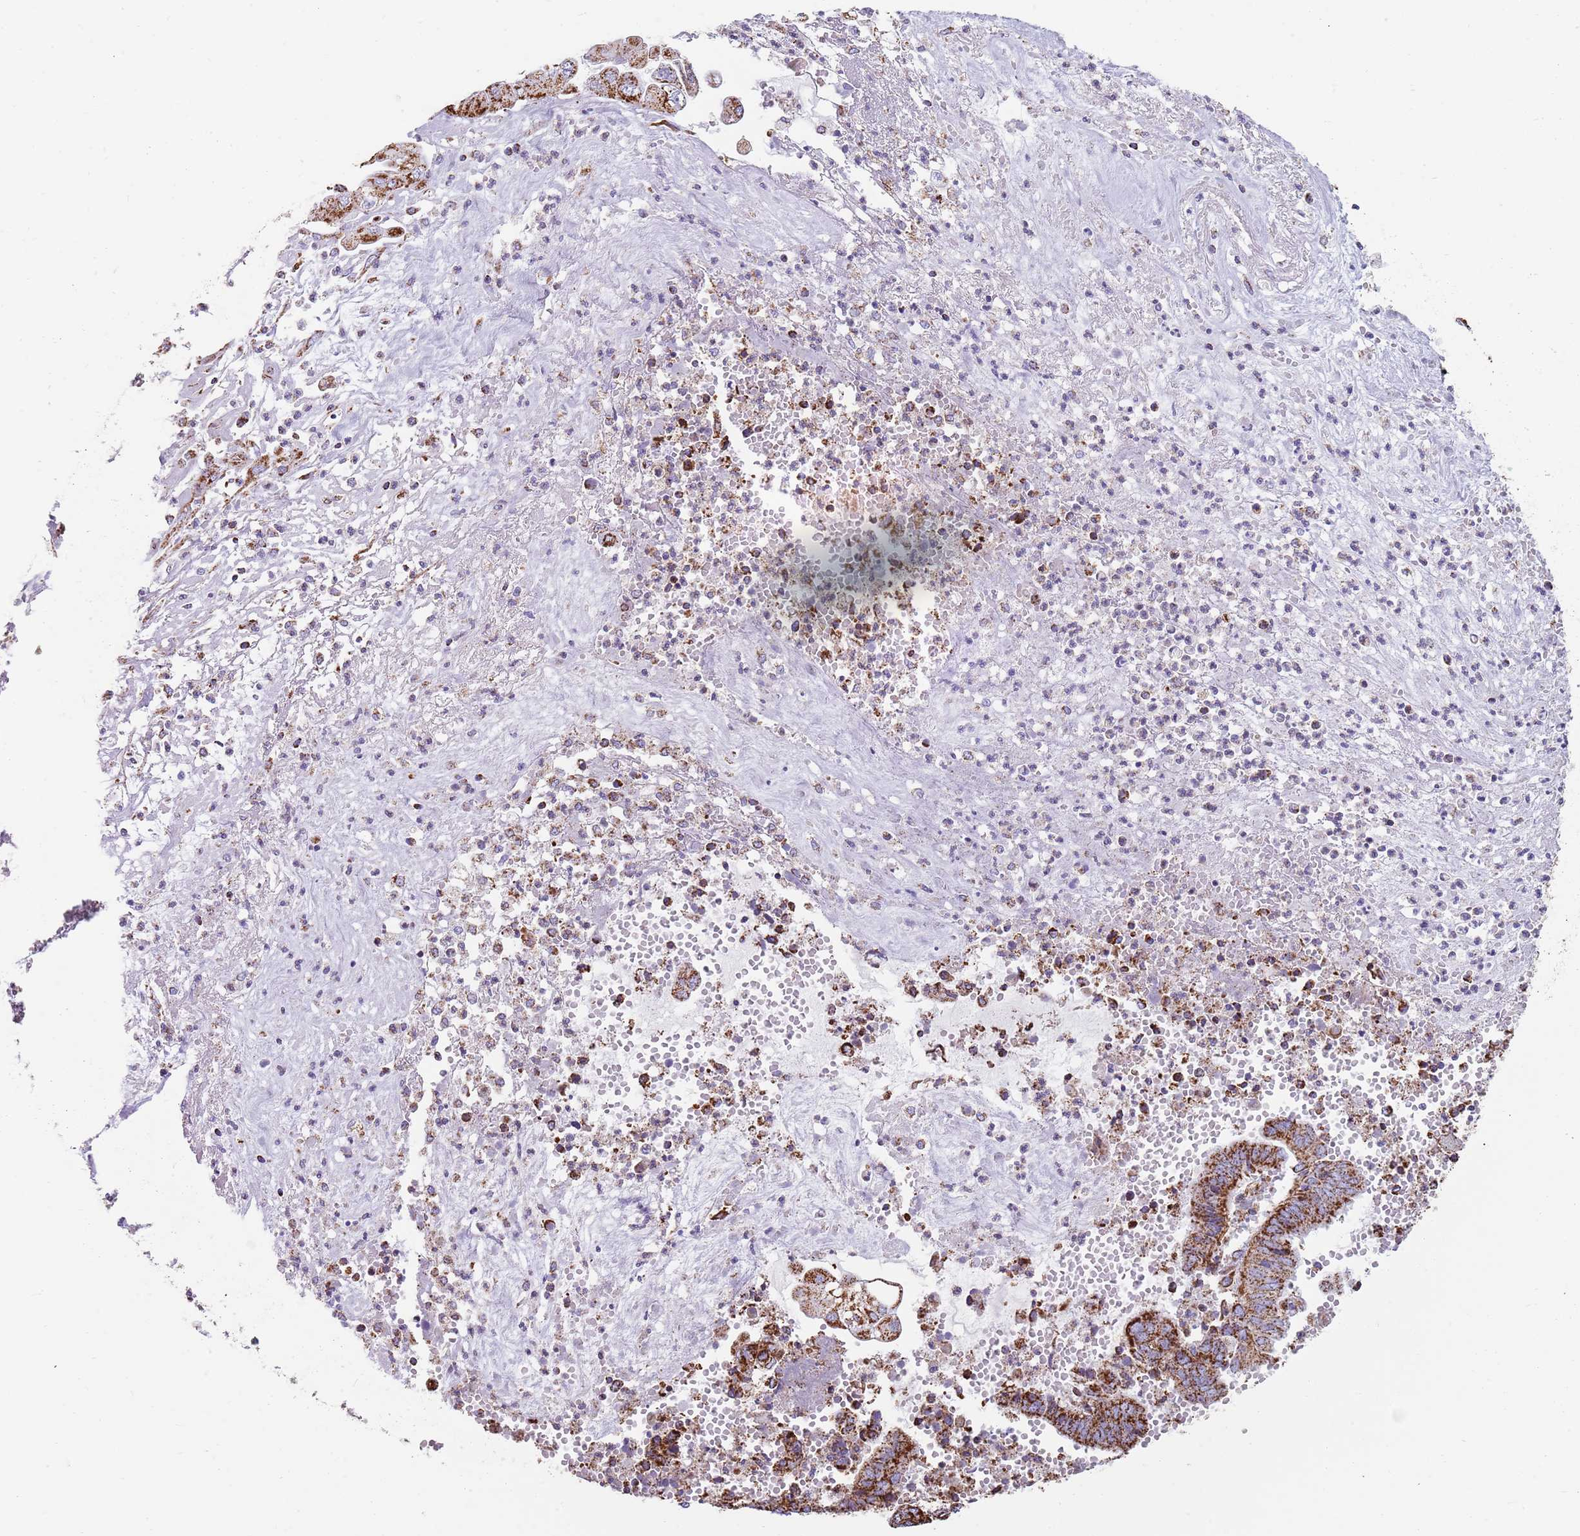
{"staining": {"intensity": "strong", "quantity": ">75%", "location": "cytoplasmic/membranous"}, "tissue": "endometrial cancer", "cell_type": "Tumor cells", "image_type": "cancer", "snomed": [{"axis": "morphology", "description": "Adenocarcinoma, NOS"}, {"axis": "topography", "description": "Uterus"}, {"axis": "topography", "description": "Endometrium"}], "caption": "Protein staining demonstrates strong cytoplasmic/membranous positivity in about >75% of tumor cells in endometrial adenocarcinoma.", "gene": "TTLL1", "patient": {"sex": "female", "age": 70}}